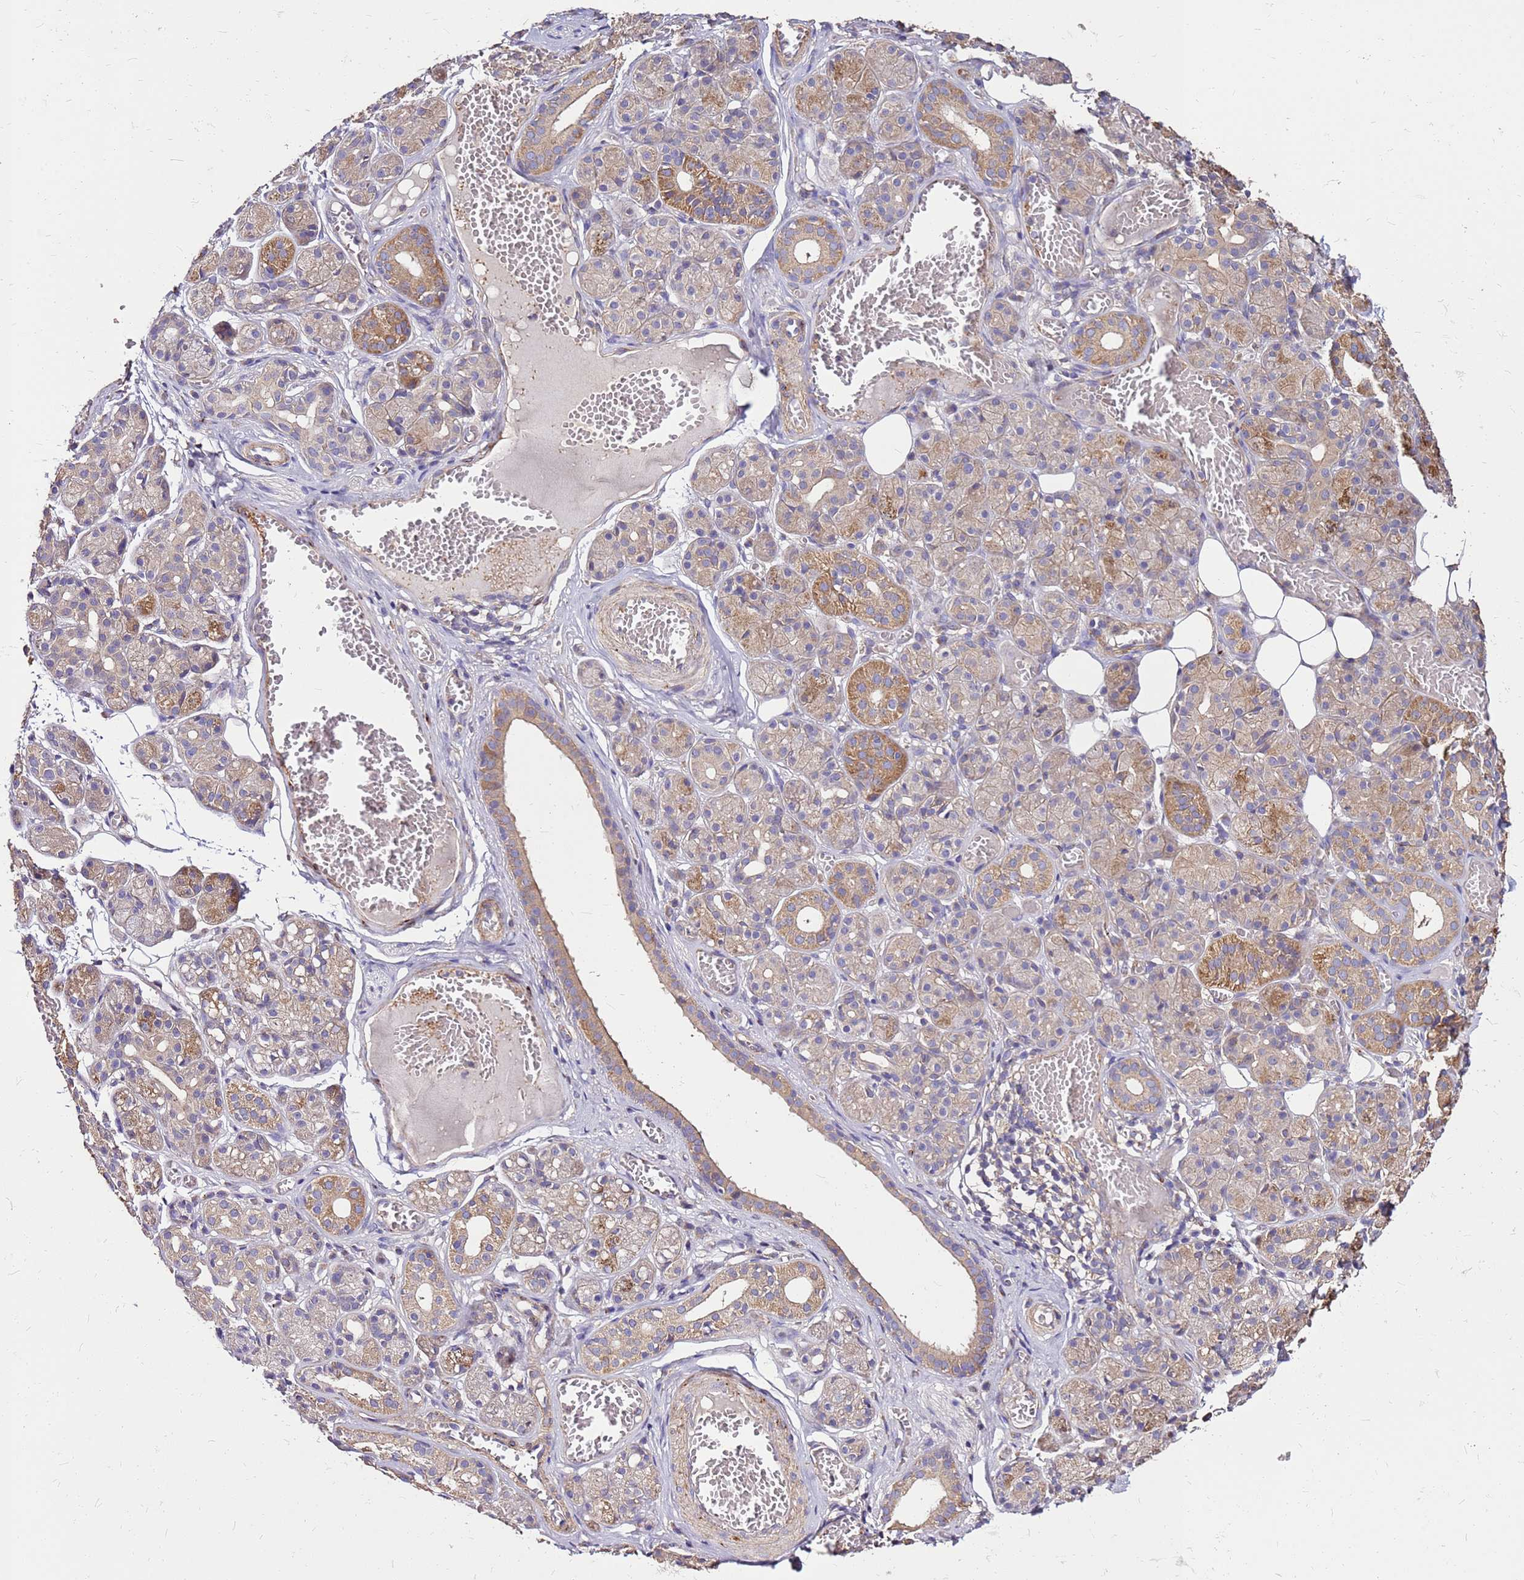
{"staining": {"intensity": "moderate", "quantity": "25%-75%", "location": "cytoplasmic/membranous"}, "tissue": "salivary gland", "cell_type": "Glandular cells", "image_type": "normal", "snomed": [{"axis": "morphology", "description": "Normal tissue, NOS"}, {"axis": "topography", "description": "Salivary gland"}], "caption": "Immunohistochemistry (IHC) (DAB) staining of benign salivary gland reveals moderate cytoplasmic/membranous protein positivity in approximately 25%-75% of glandular cells.", "gene": "EXD3", "patient": {"sex": "male", "age": 63}}